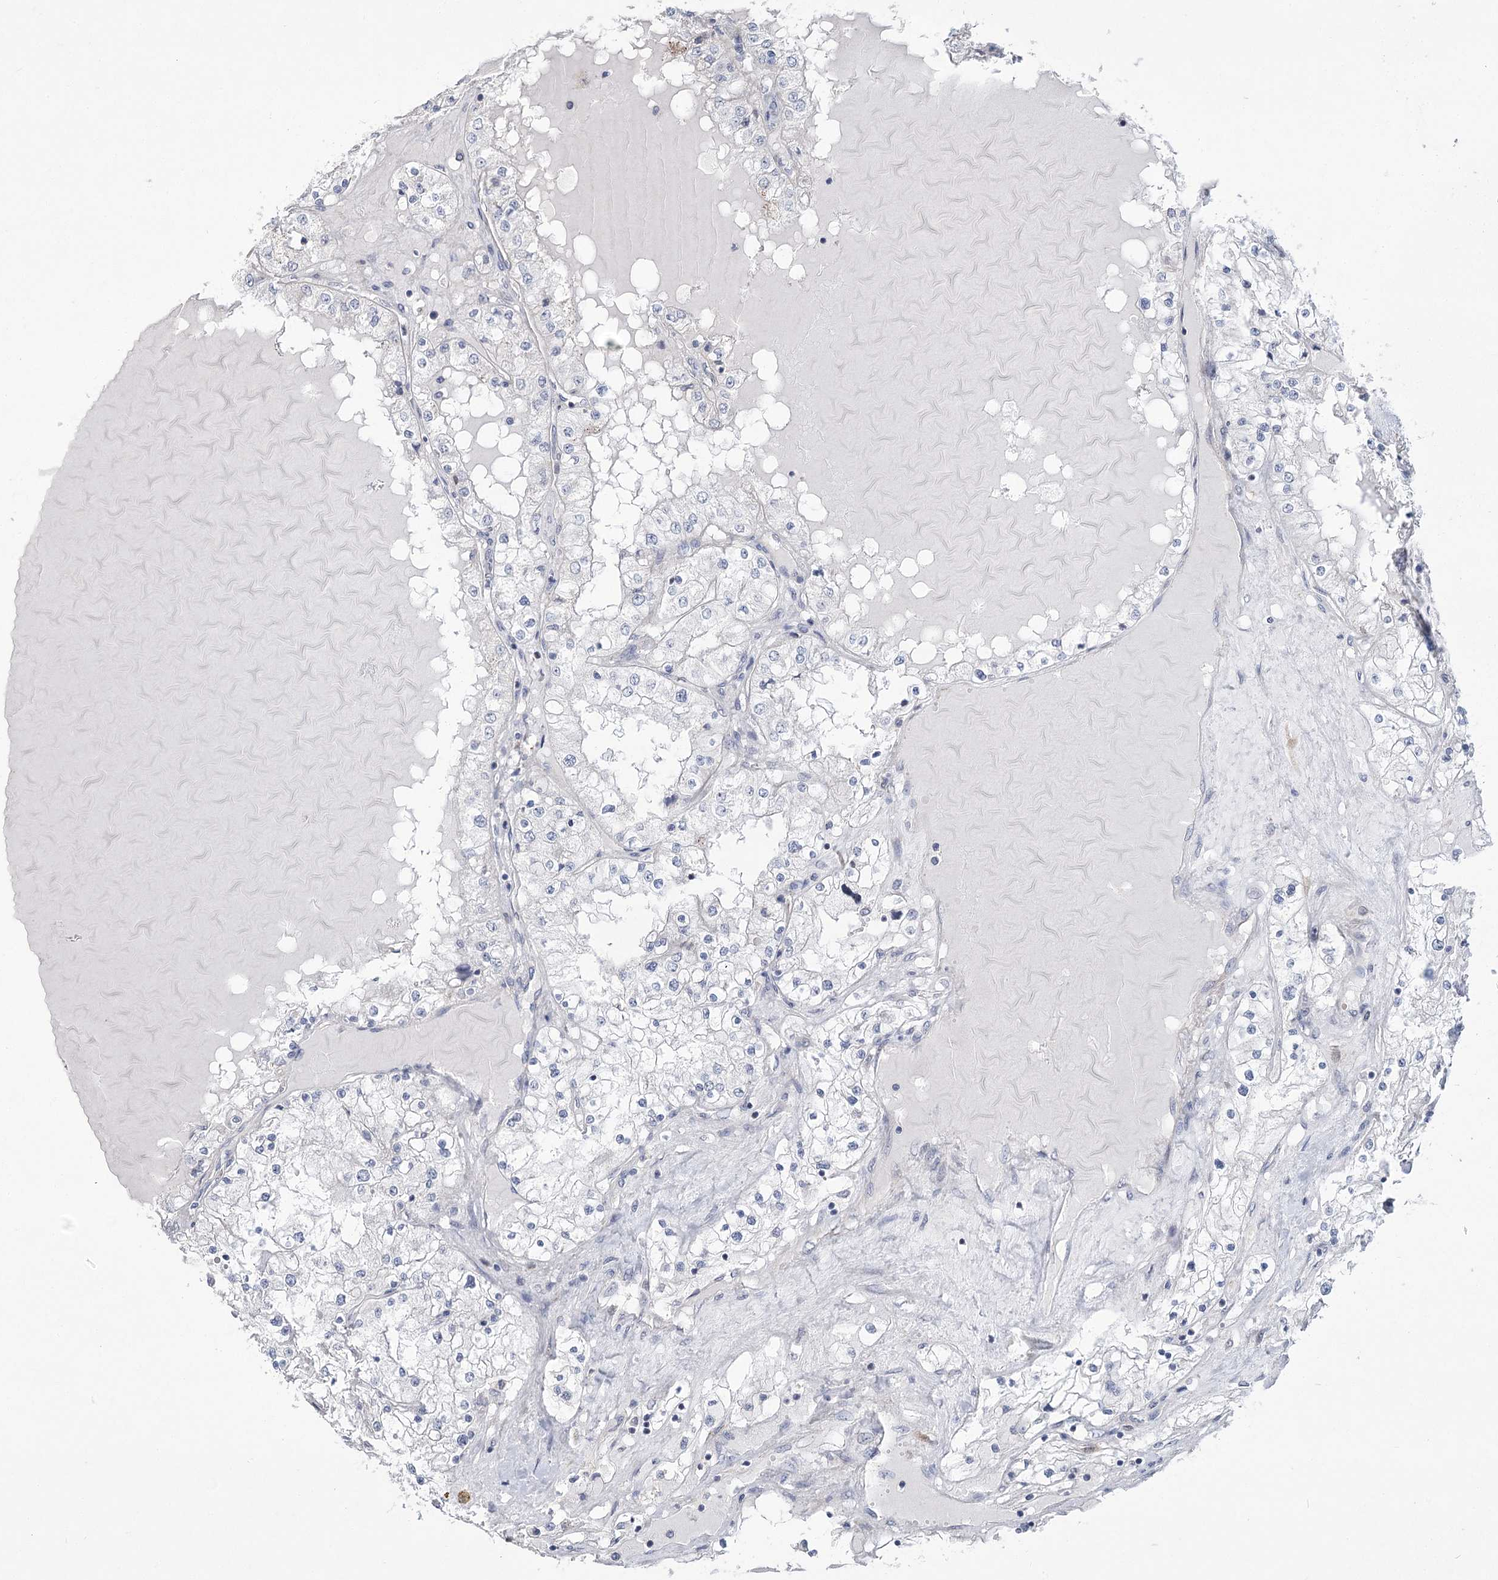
{"staining": {"intensity": "negative", "quantity": "none", "location": "none"}, "tissue": "renal cancer", "cell_type": "Tumor cells", "image_type": "cancer", "snomed": [{"axis": "morphology", "description": "Adenocarcinoma, NOS"}, {"axis": "topography", "description": "Kidney"}], "caption": "Immunohistochemistry micrograph of neoplastic tissue: adenocarcinoma (renal) stained with DAB displays no significant protein positivity in tumor cells.", "gene": "PDHB", "patient": {"sex": "male", "age": 68}}